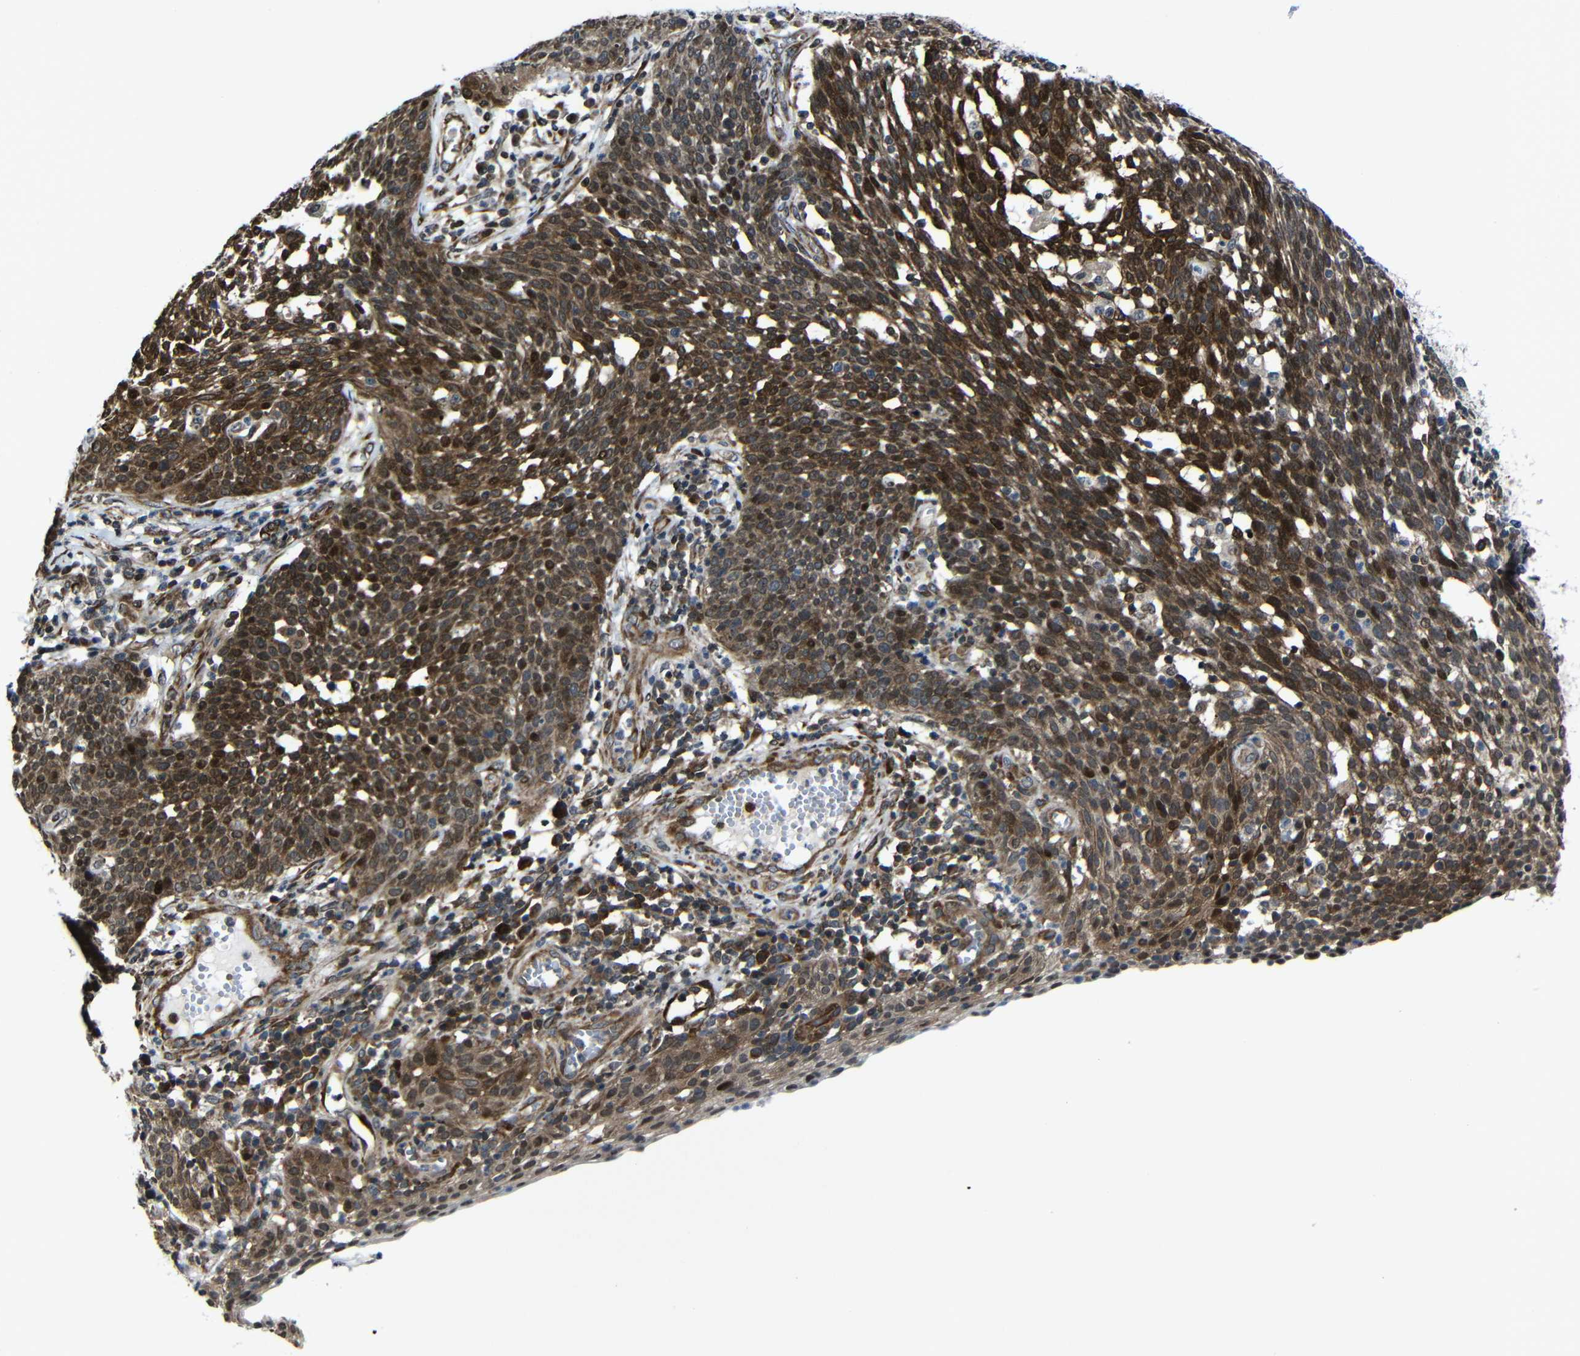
{"staining": {"intensity": "strong", "quantity": ">75%", "location": "cytoplasmic/membranous"}, "tissue": "cervical cancer", "cell_type": "Tumor cells", "image_type": "cancer", "snomed": [{"axis": "morphology", "description": "Squamous cell carcinoma, NOS"}, {"axis": "topography", "description": "Cervix"}], "caption": "An immunohistochemistry photomicrograph of neoplastic tissue is shown. Protein staining in brown labels strong cytoplasmic/membranous positivity in cervical squamous cell carcinoma within tumor cells.", "gene": "KIAA0513", "patient": {"sex": "female", "age": 34}}